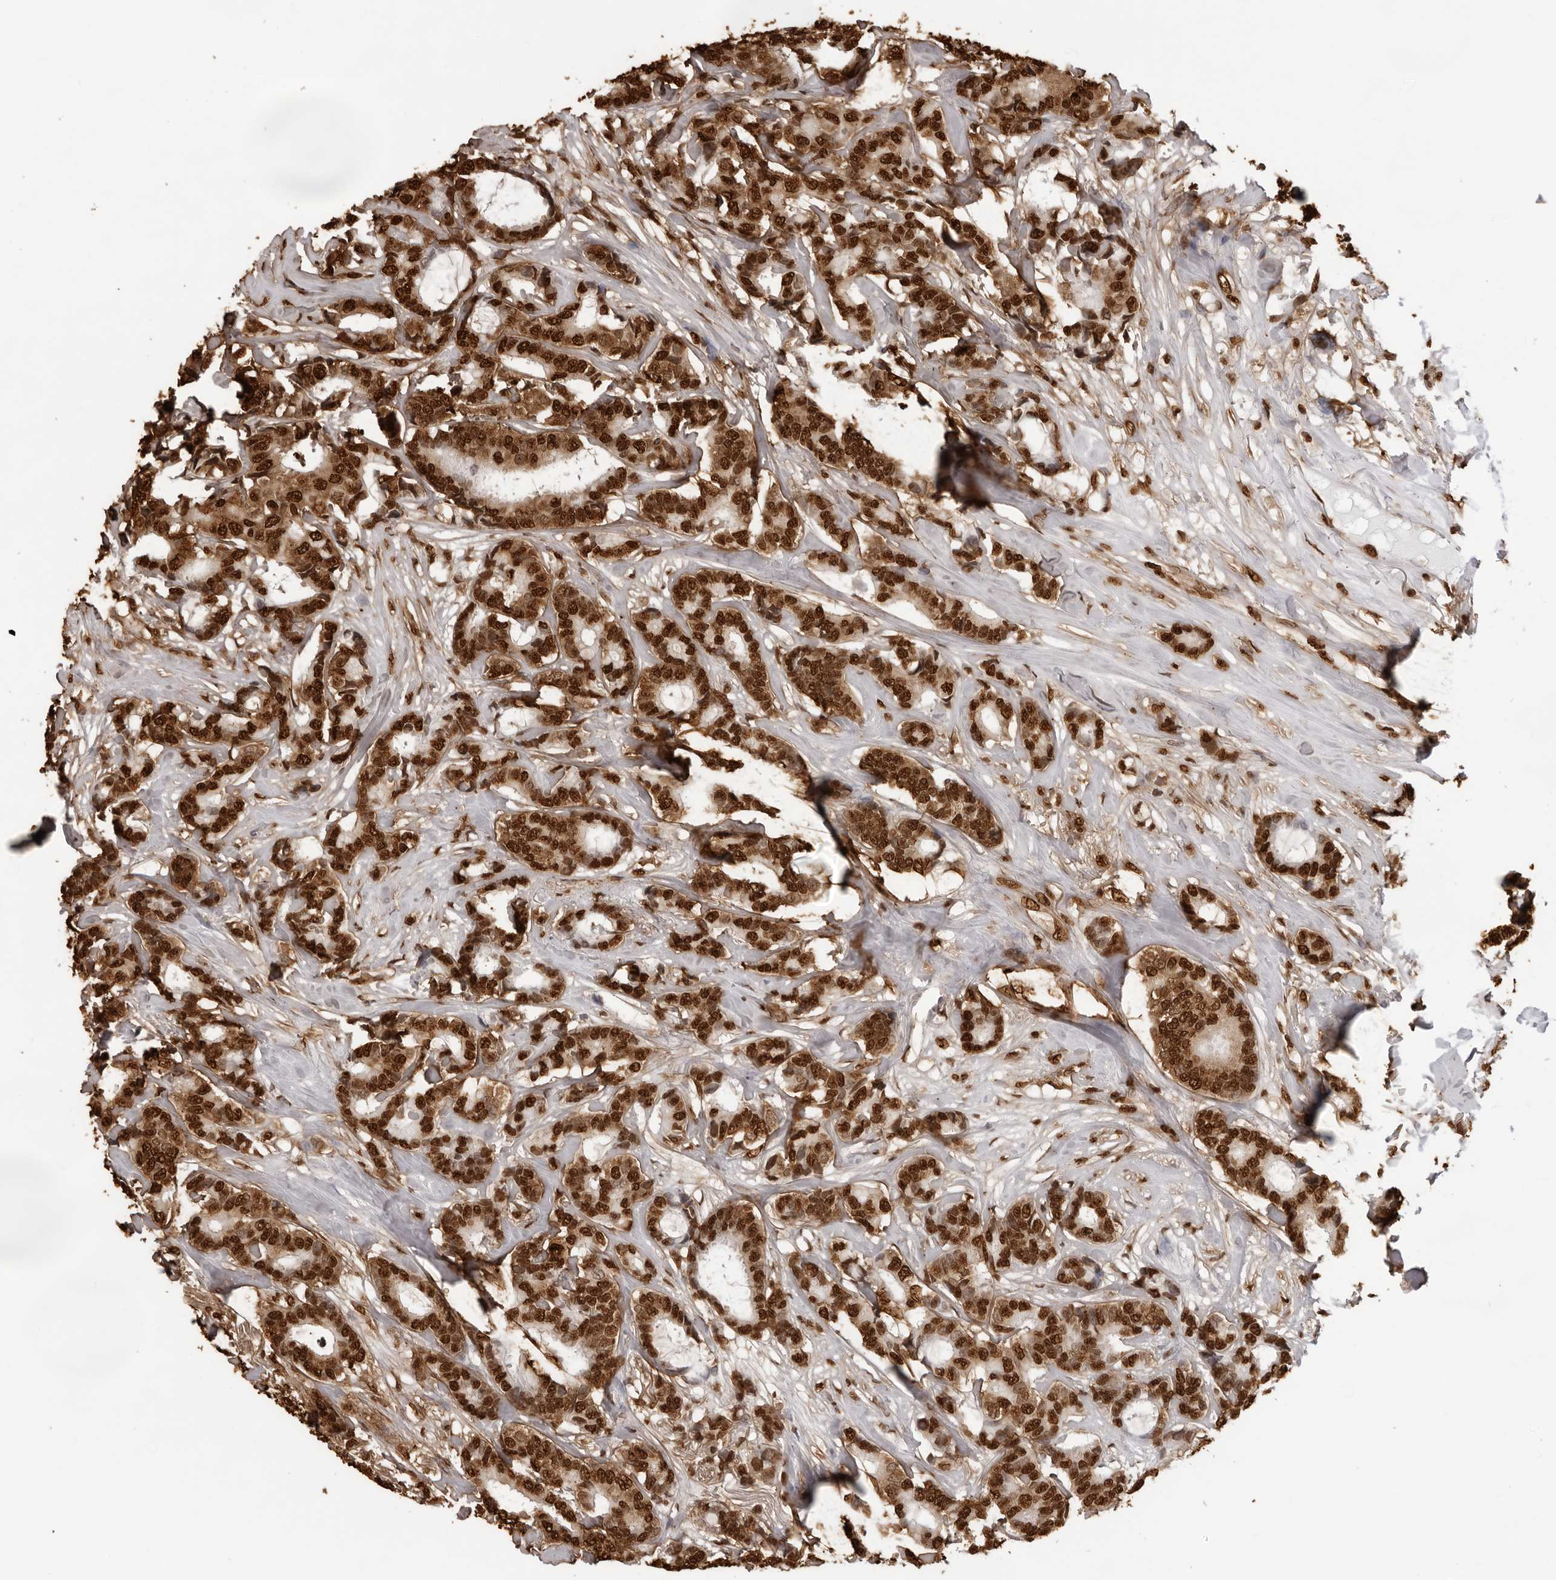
{"staining": {"intensity": "strong", "quantity": ">75%", "location": "cytoplasmic/membranous,nuclear"}, "tissue": "breast cancer", "cell_type": "Tumor cells", "image_type": "cancer", "snomed": [{"axis": "morphology", "description": "Duct carcinoma"}, {"axis": "topography", "description": "Breast"}], "caption": "Immunohistochemical staining of breast invasive ductal carcinoma reveals strong cytoplasmic/membranous and nuclear protein expression in approximately >75% of tumor cells. (DAB (3,3'-diaminobenzidine) = brown stain, brightfield microscopy at high magnification).", "gene": "ZFP91", "patient": {"sex": "female", "age": 87}}